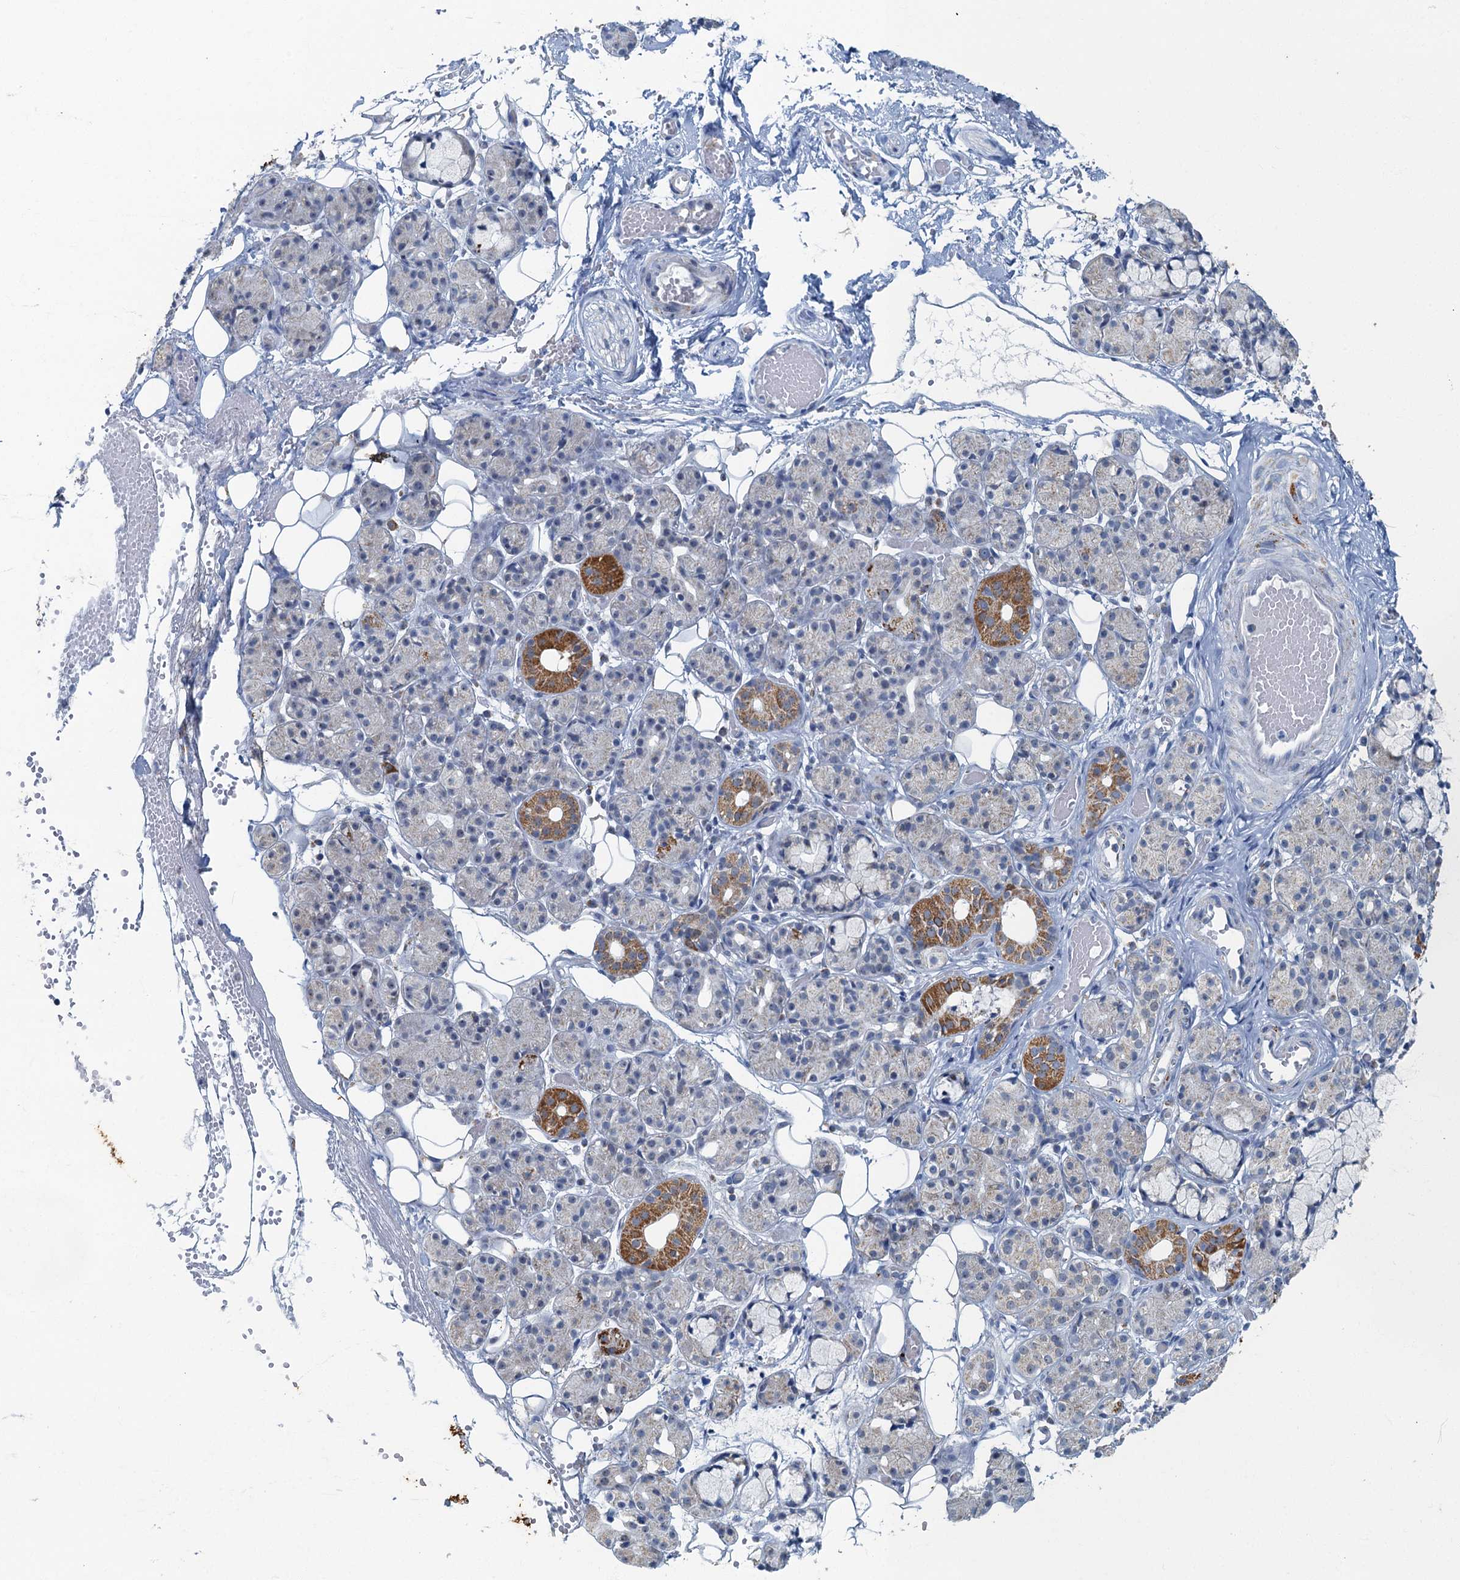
{"staining": {"intensity": "moderate", "quantity": "<25%", "location": "cytoplasmic/membranous"}, "tissue": "salivary gland", "cell_type": "Glandular cells", "image_type": "normal", "snomed": [{"axis": "morphology", "description": "Normal tissue, NOS"}, {"axis": "topography", "description": "Salivary gland"}], "caption": "Immunohistochemistry (IHC) photomicrograph of normal salivary gland: human salivary gland stained using immunohistochemistry shows low levels of moderate protein expression localized specifically in the cytoplasmic/membranous of glandular cells, appearing as a cytoplasmic/membranous brown color.", "gene": "RAD9B", "patient": {"sex": "male", "age": 63}}